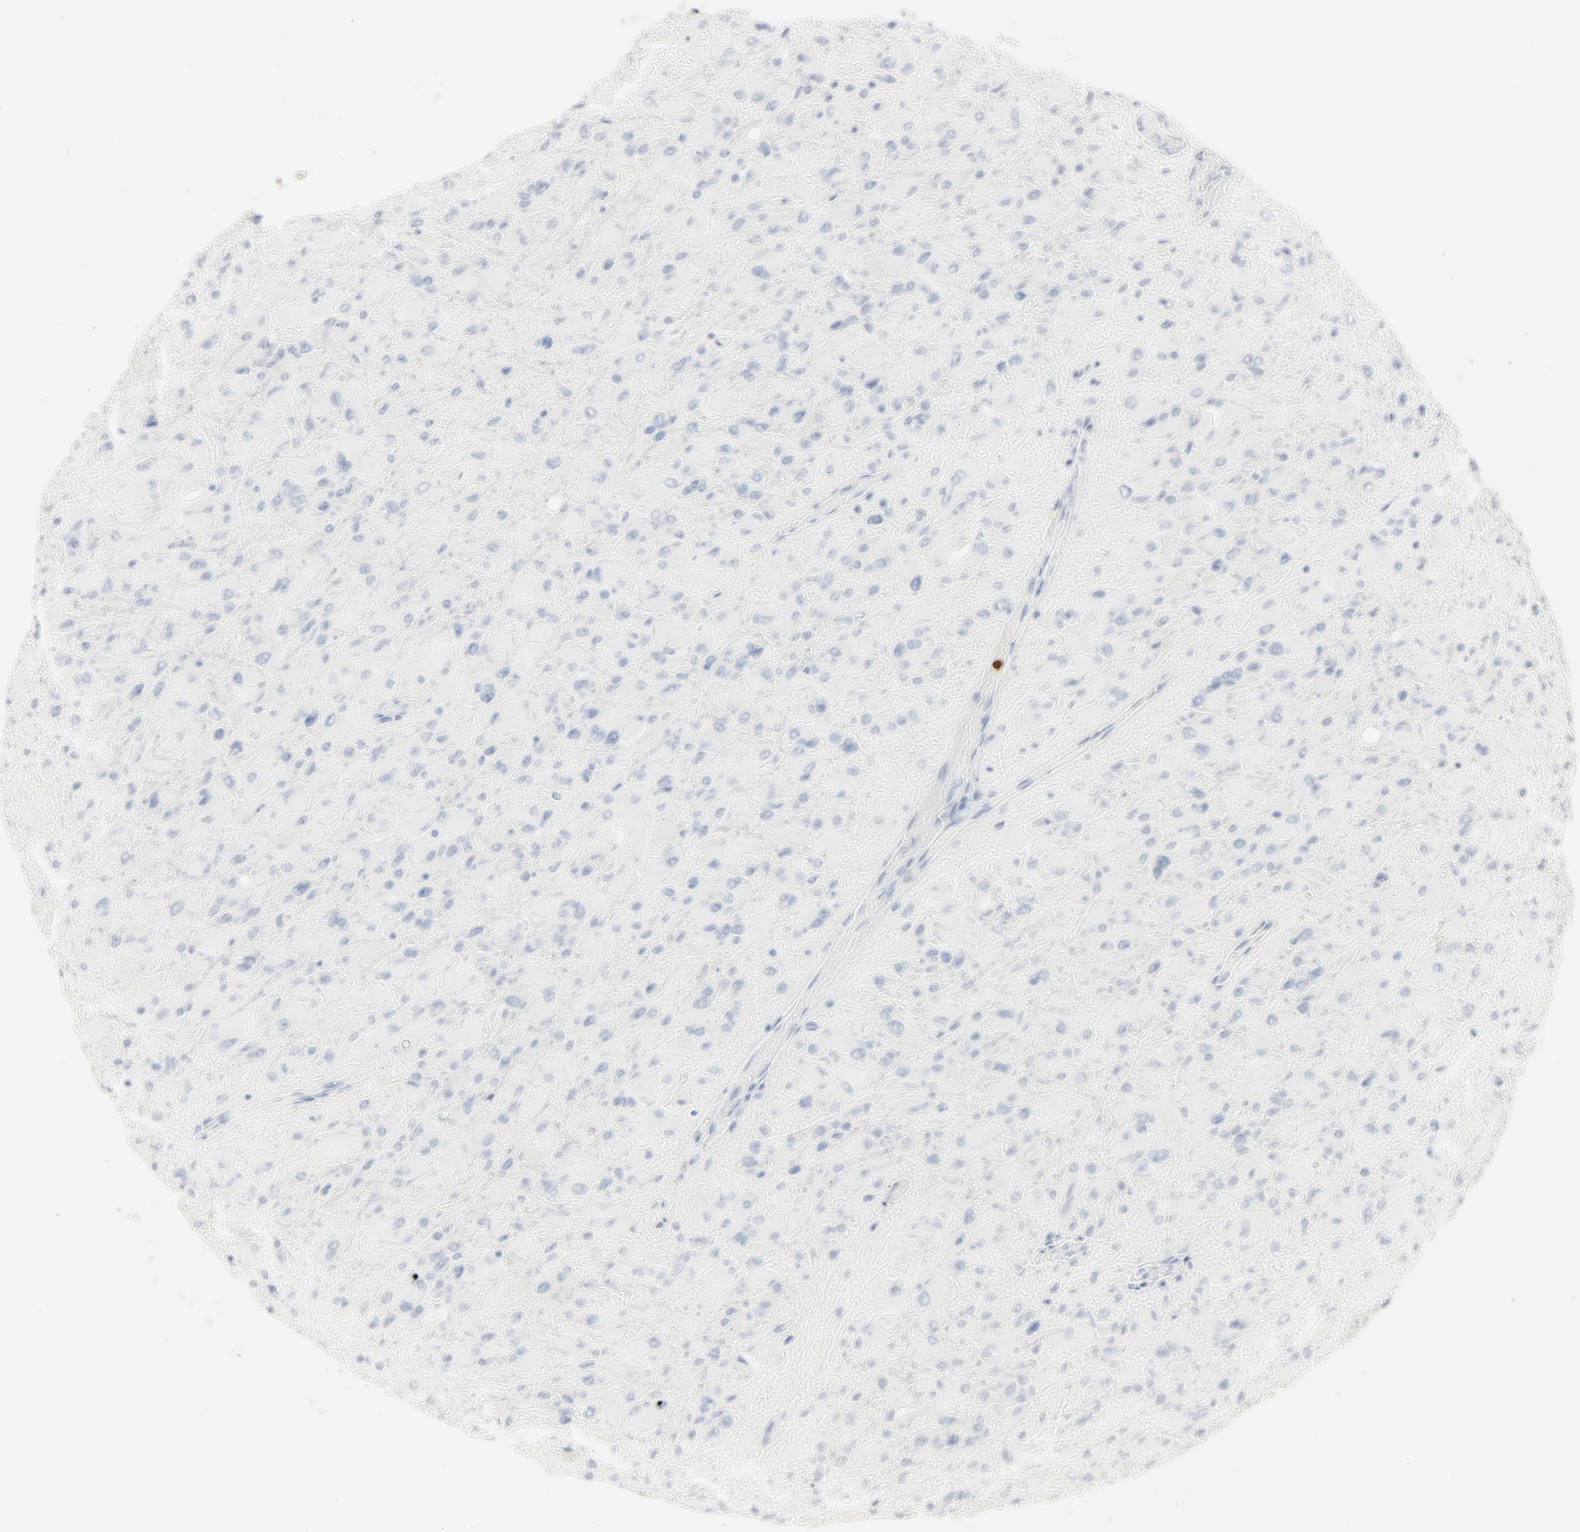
{"staining": {"intensity": "negative", "quantity": "none", "location": "none"}, "tissue": "glioma", "cell_type": "Tumor cells", "image_type": "cancer", "snomed": [{"axis": "morphology", "description": "Glioma, malignant, High grade"}, {"axis": "topography", "description": "Cerebral cortex"}], "caption": "Tumor cells show no significant protein staining in malignant high-grade glioma.", "gene": "MPO", "patient": {"sex": "female", "age": 36}}